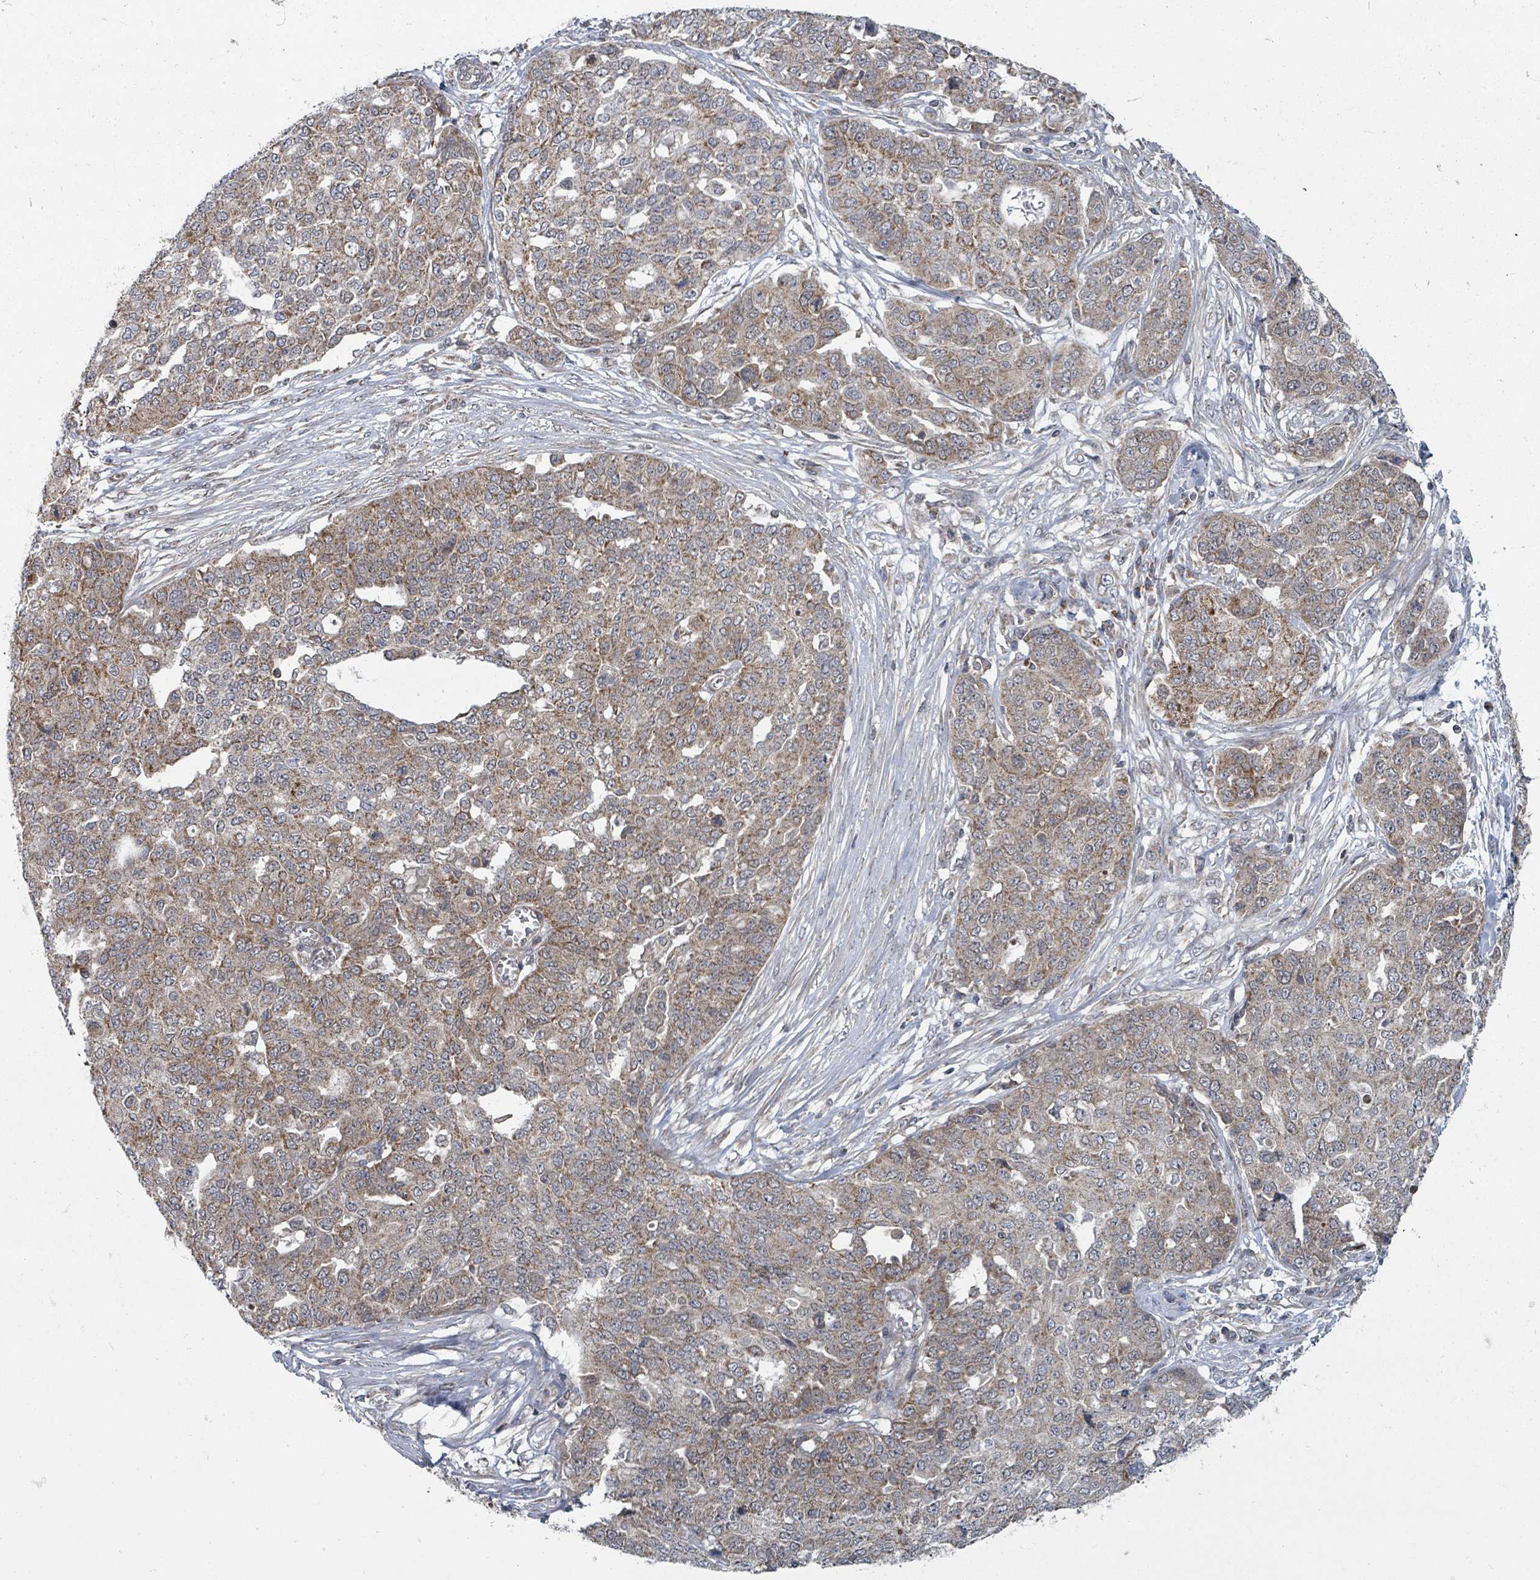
{"staining": {"intensity": "moderate", "quantity": ">75%", "location": "cytoplasmic/membranous"}, "tissue": "ovarian cancer", "cell_type": "Tumor cells", "image_type": "cancer", "snomed": [{"axis": "morphology", "description": "Cystadenocarcinoma, serous, NOS"}, {"axis": "topography", "description": "Soft tissue"}, {"axis": "topography", "description": "Ovary"}], "caption": "Immunohistochemistry of human ovarian cancer (serous cystadenocarcinoma) displays medium levels of moderate cytoplasmic/membranous positivity in approximately >75% of tumor cells.", "gene": "MAGOHB", "patient": {"sex": "female", "age": 57}}